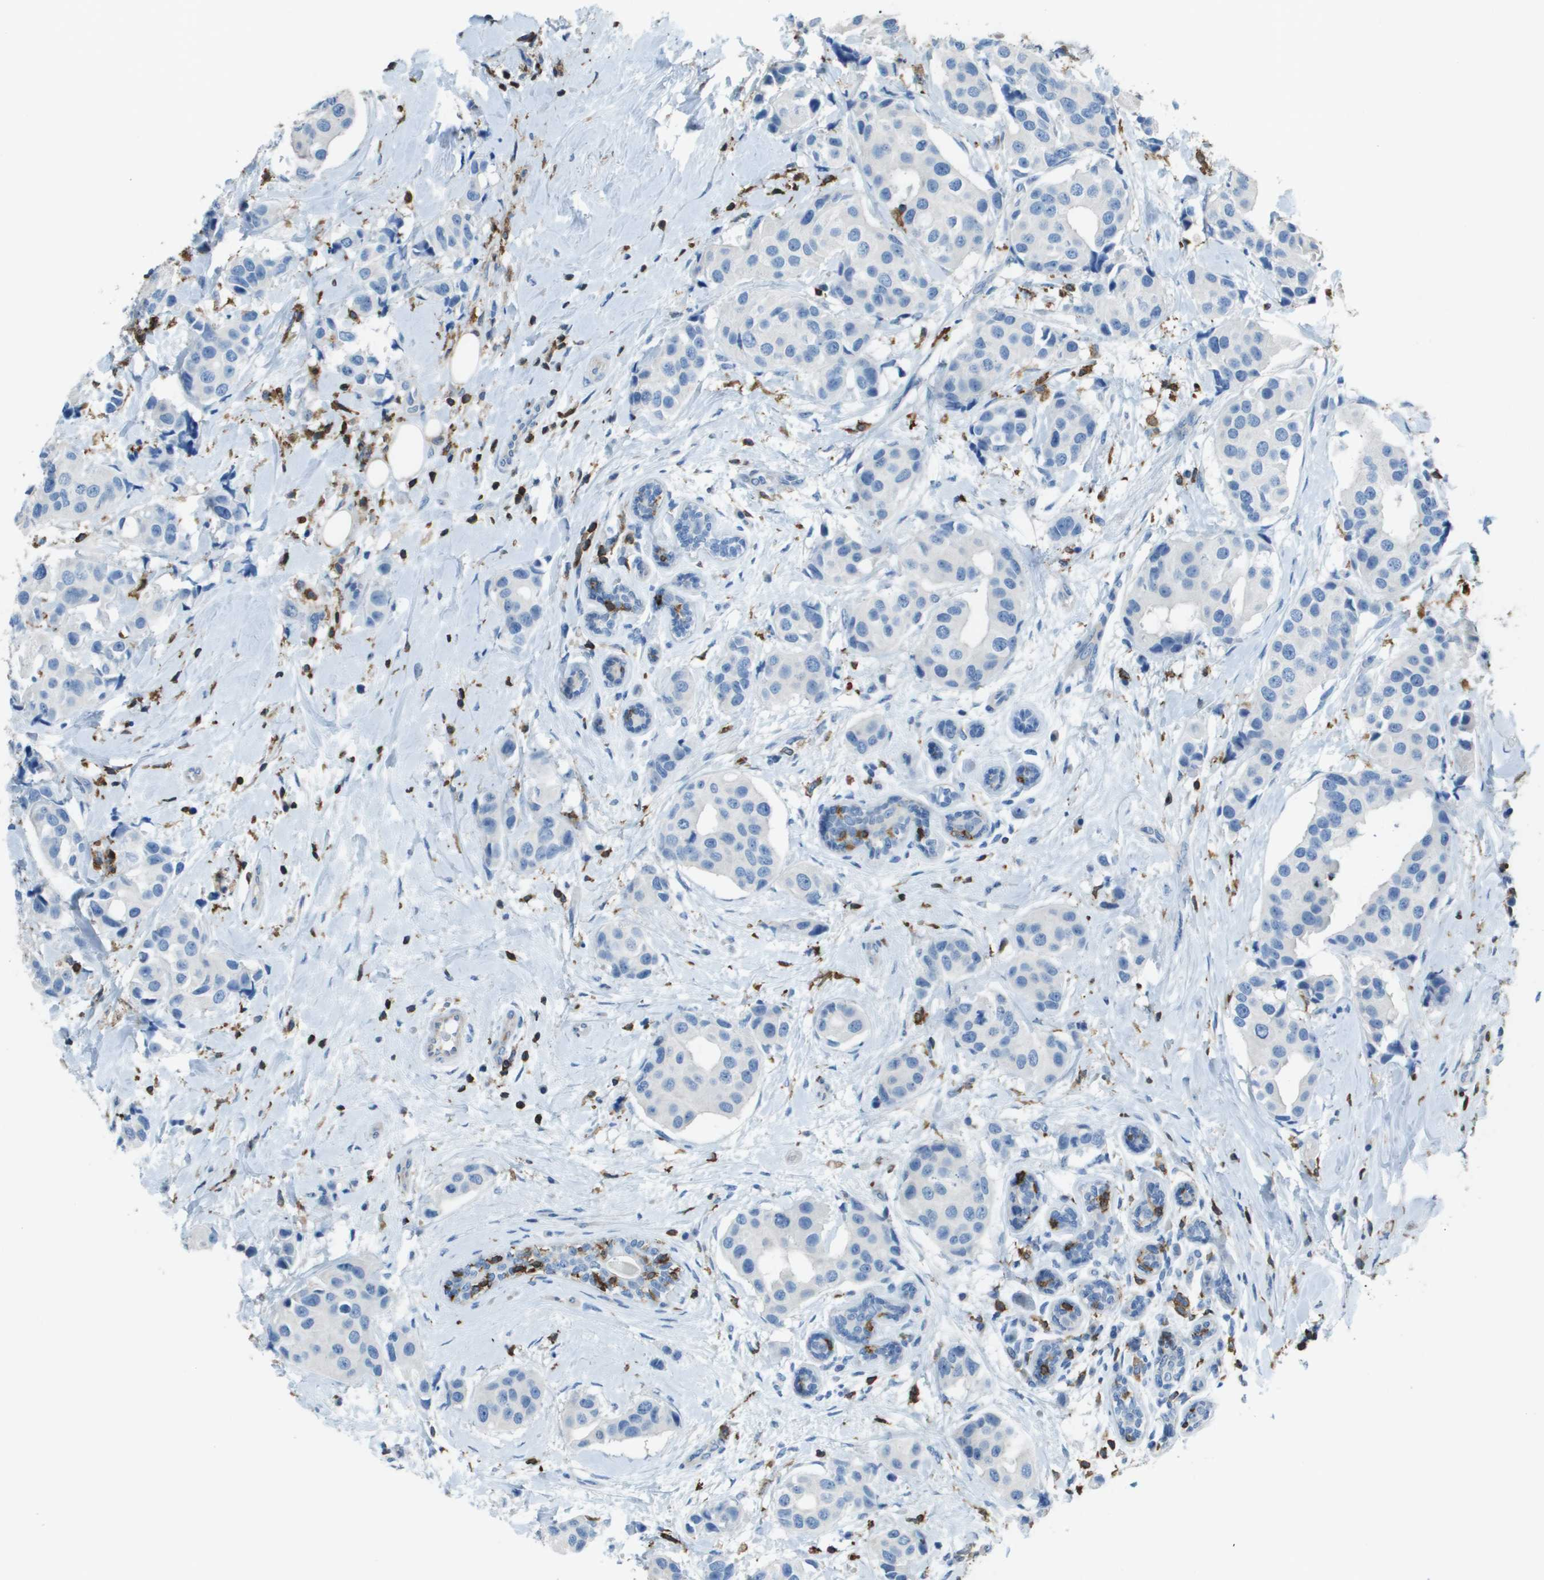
{"staining": {"intensity": "negative", "quantity": "none", "location": "none"}, "tissue": "breast cancer", "cell_type": "Tumor cells", "image_type": "cancer", "snomed": [{"axis": "morphology", "description": "Normal tissue, NOS"}, {"axis": "morphology", "description": "Duct carcinoma"}, {"axis": "topography", "description": "Breast"}], "caption": "Immunohistochemistry of human breast cancer (intraductal carcinoma) shows no expression in tumor cells.", "gene": "APBB1IP", "patient": {"sex": "female", "age": 39}}